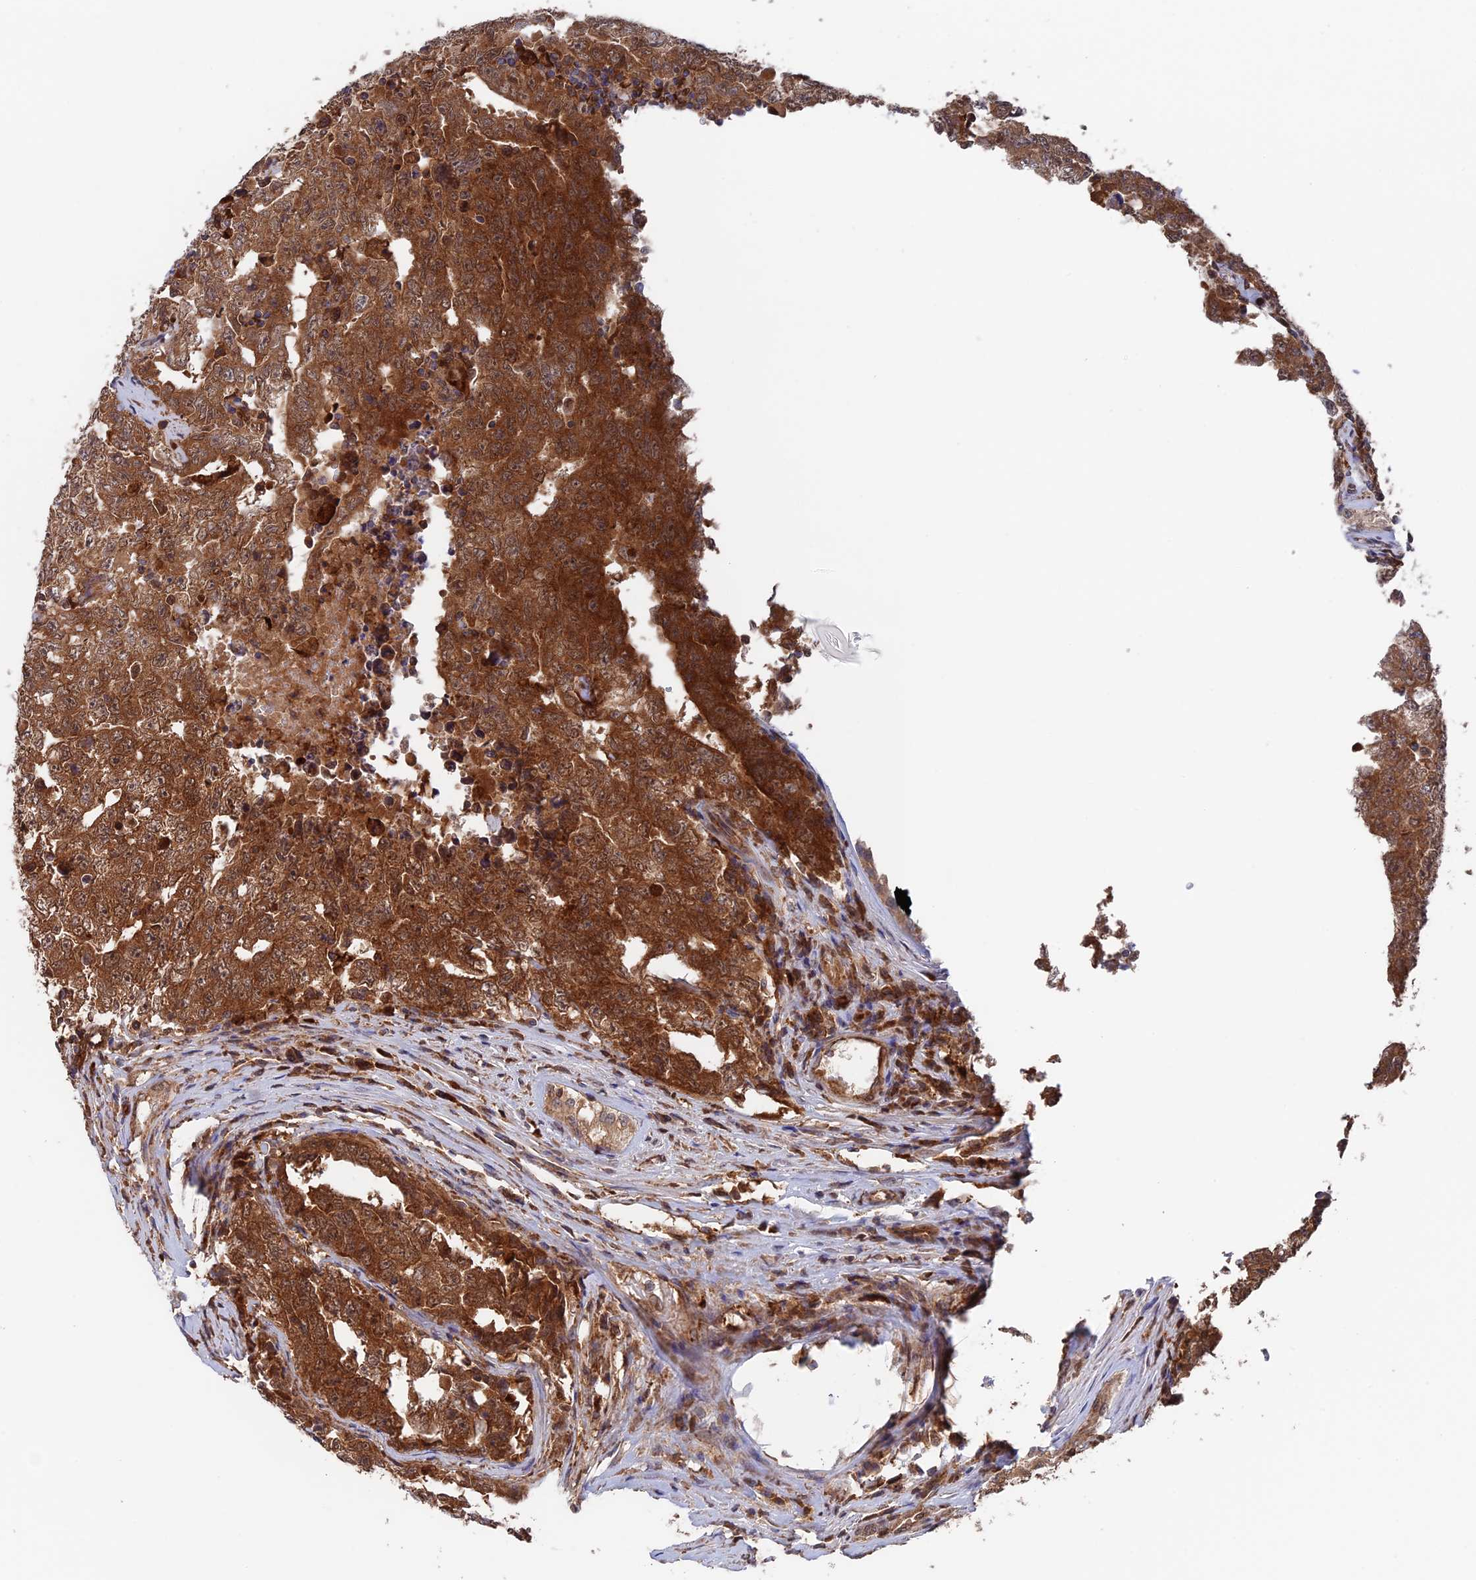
{"staining": {"intensity": "strong", "quantity": ">75%", "location": "cytoplasmic/membranous"}, "tissue": "testis cancer", "cell_type": "Tumor cells", "image_type": "cancer", "snomed": [{"axis": "morphology", "description": "Carcinoma, Embryonal, NOS"}, {"axis": "topography", "description": "Testis"}], "caption": "An immunohistochemistry (IHC) histopathology image of neoplastic tissue is shown. Protein staining in brown highlights strong cytoplasmic/membranous positivity in testis embryonal carcinoma within tumor cells. The protein is stained brown, and the nuclei are stained in blue (DAB IHC with brightfield microscopy, high magnification).", "gene": "DTYMK", "patient": {"sex": "male", "age": 26}}